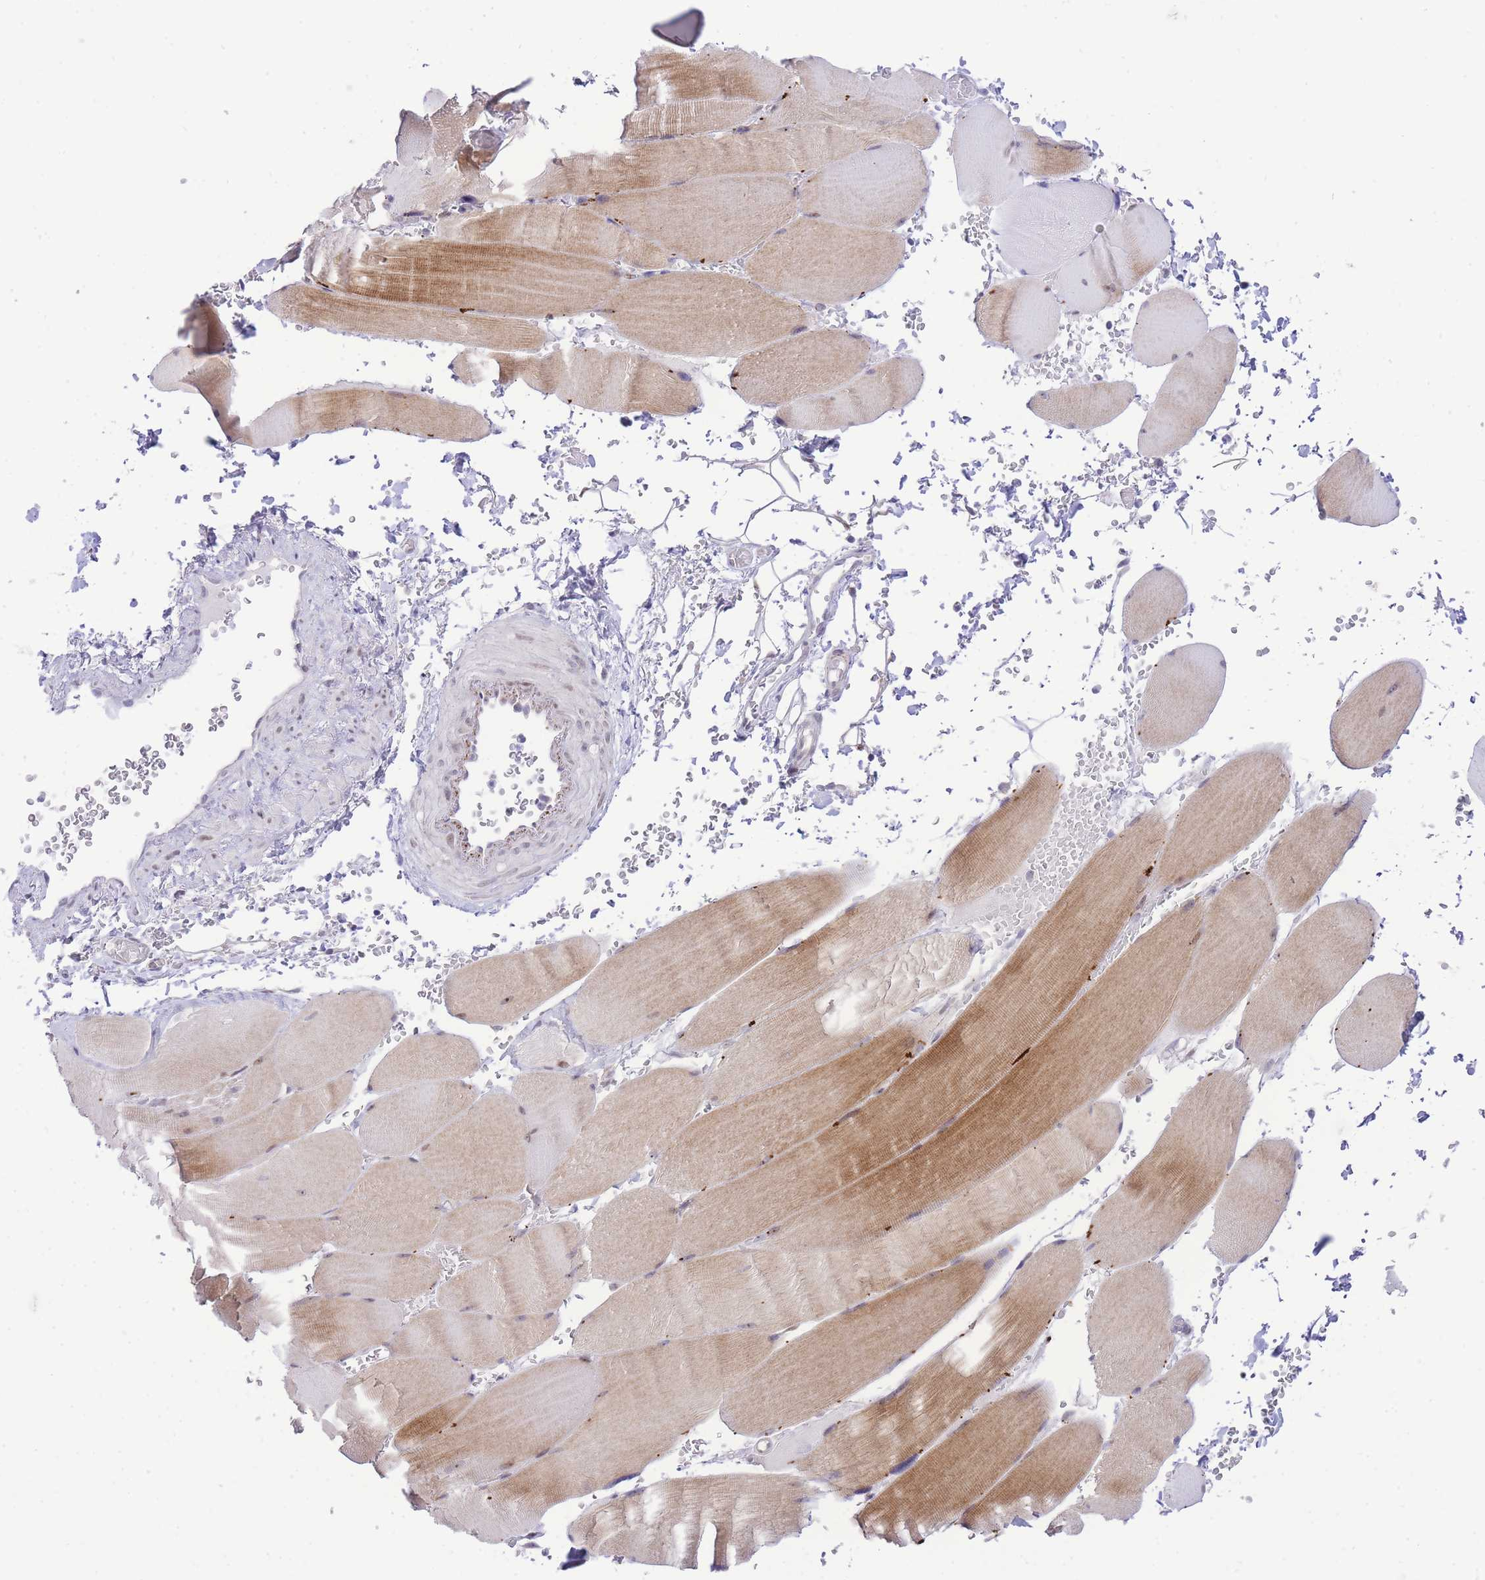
{"staining": {"intensity": "moderate", "quantity": "<25%", "location": "cytoplasmic/membranous"}, "tissue": "skeletal muscle", "cell_type": "Myocytes", "image_type": "normal", "snomed": [{"axis": "morphology", "description": "Normal tissue, NOS"}, {"axis": "topography", "description": "Skeletal muscle"}, {"axis": "topography", "description": "Head-Neck"}], "caption": "An IHC micrograph of benign tissue is shown. Protein staining in brown labels moderate cytoplasmic/membranous positivity in skeletal muscle within myocytes.", "gene": "STK39", "patient": {"sex": "male", "age": 66}}